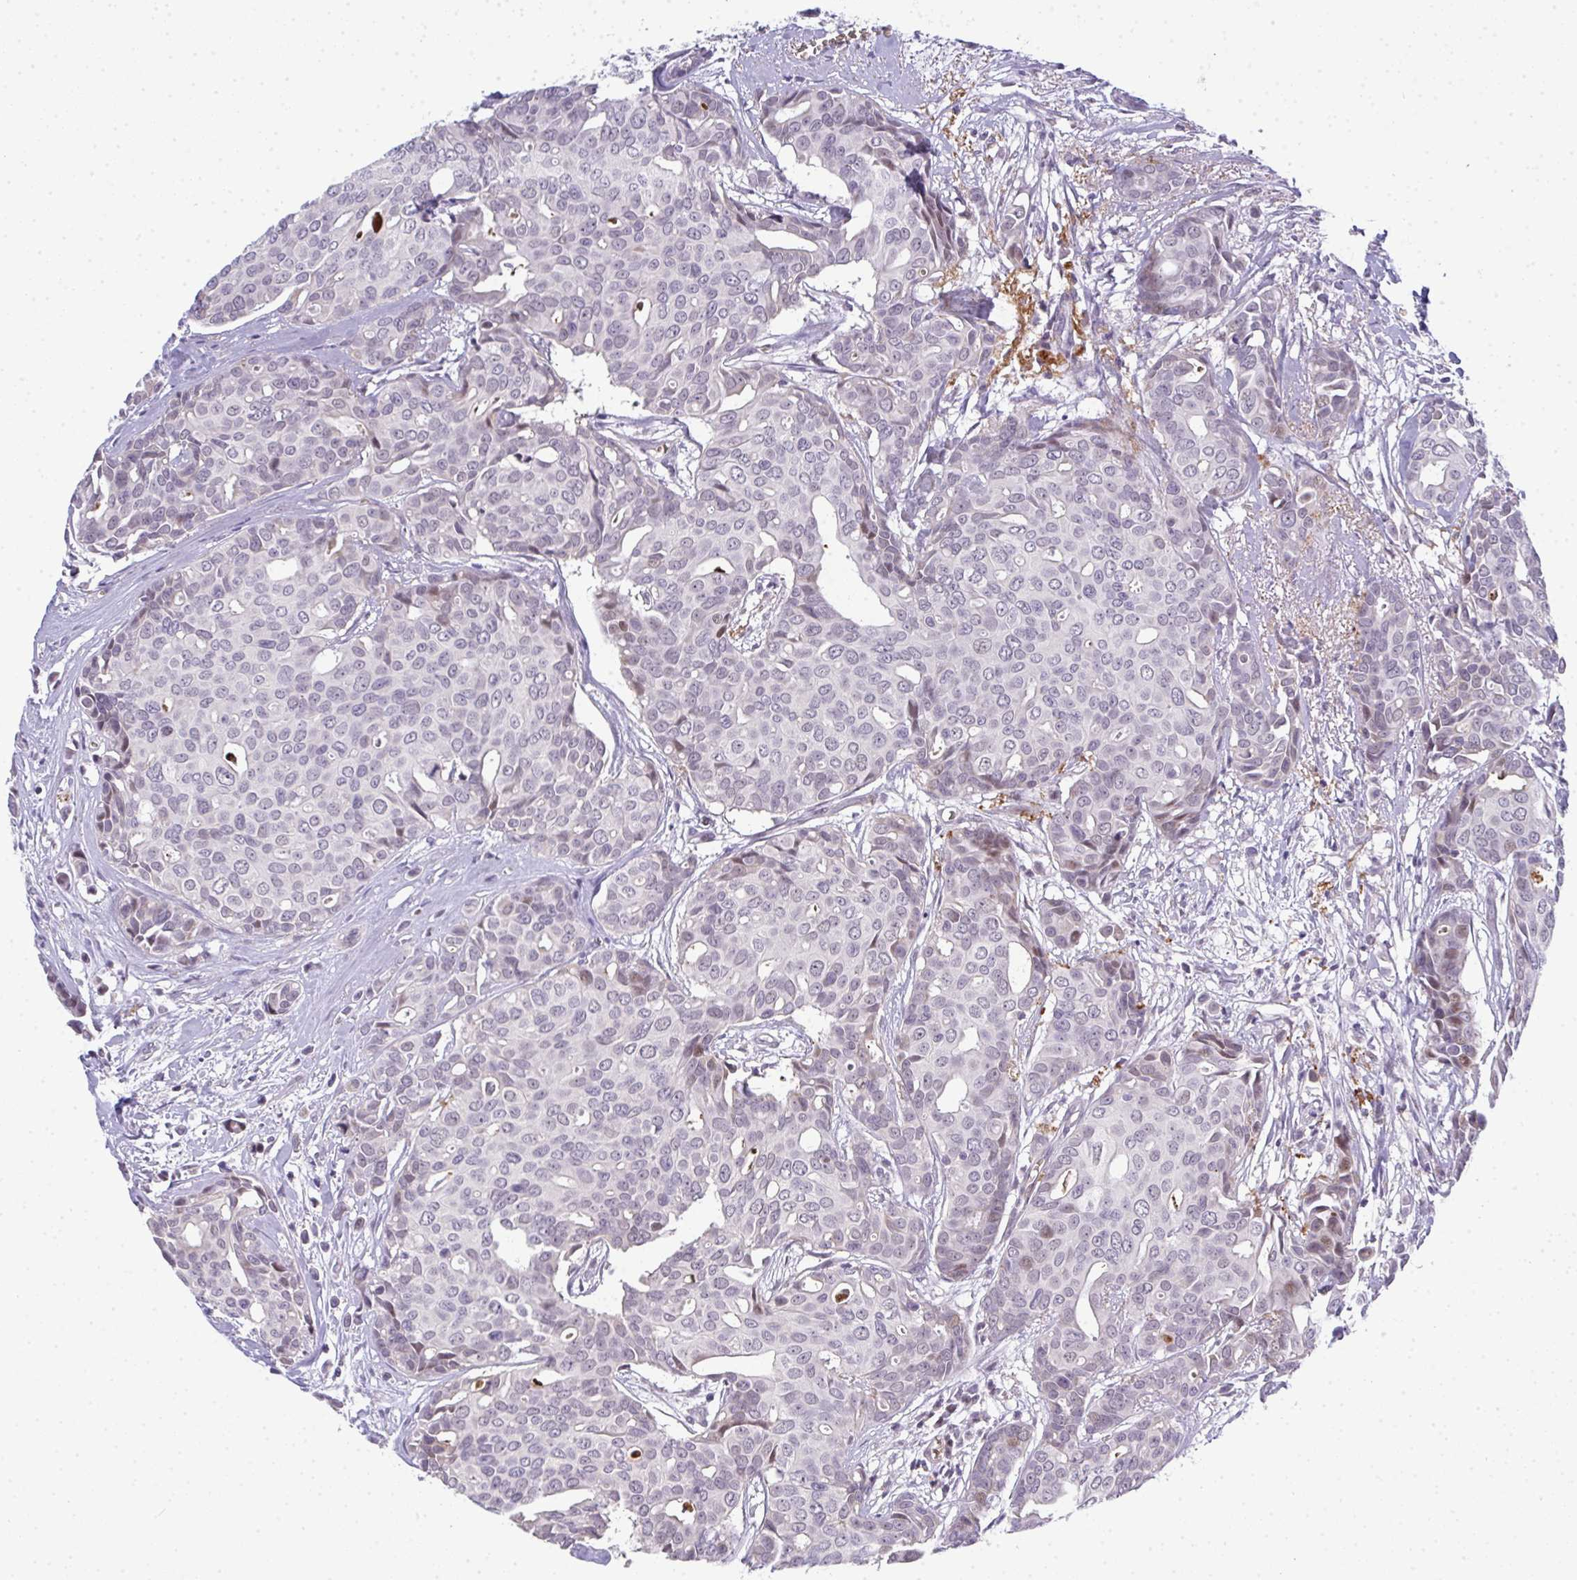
{"staining": {"intensity": "negative", "quantity": "none", "location": "none"}, "tissue": "breast cancer", "cell_type": "Tumor cells", "image_type": "cancer", "snomed": [{"axis": "morphology", "description": "Duct carcinoma"}, {"axis": "topography", "description": "Breast"}], "caption": "Immunohistochemistry image of neoplastic tissue: human breast intraductal carcinoma stained with DAB (3,3'-diaminobenzidine) displays no significant protein positivity in tumor cells.", "gene": "TNMD", "patient": {"sex": "female", "age": 54}}